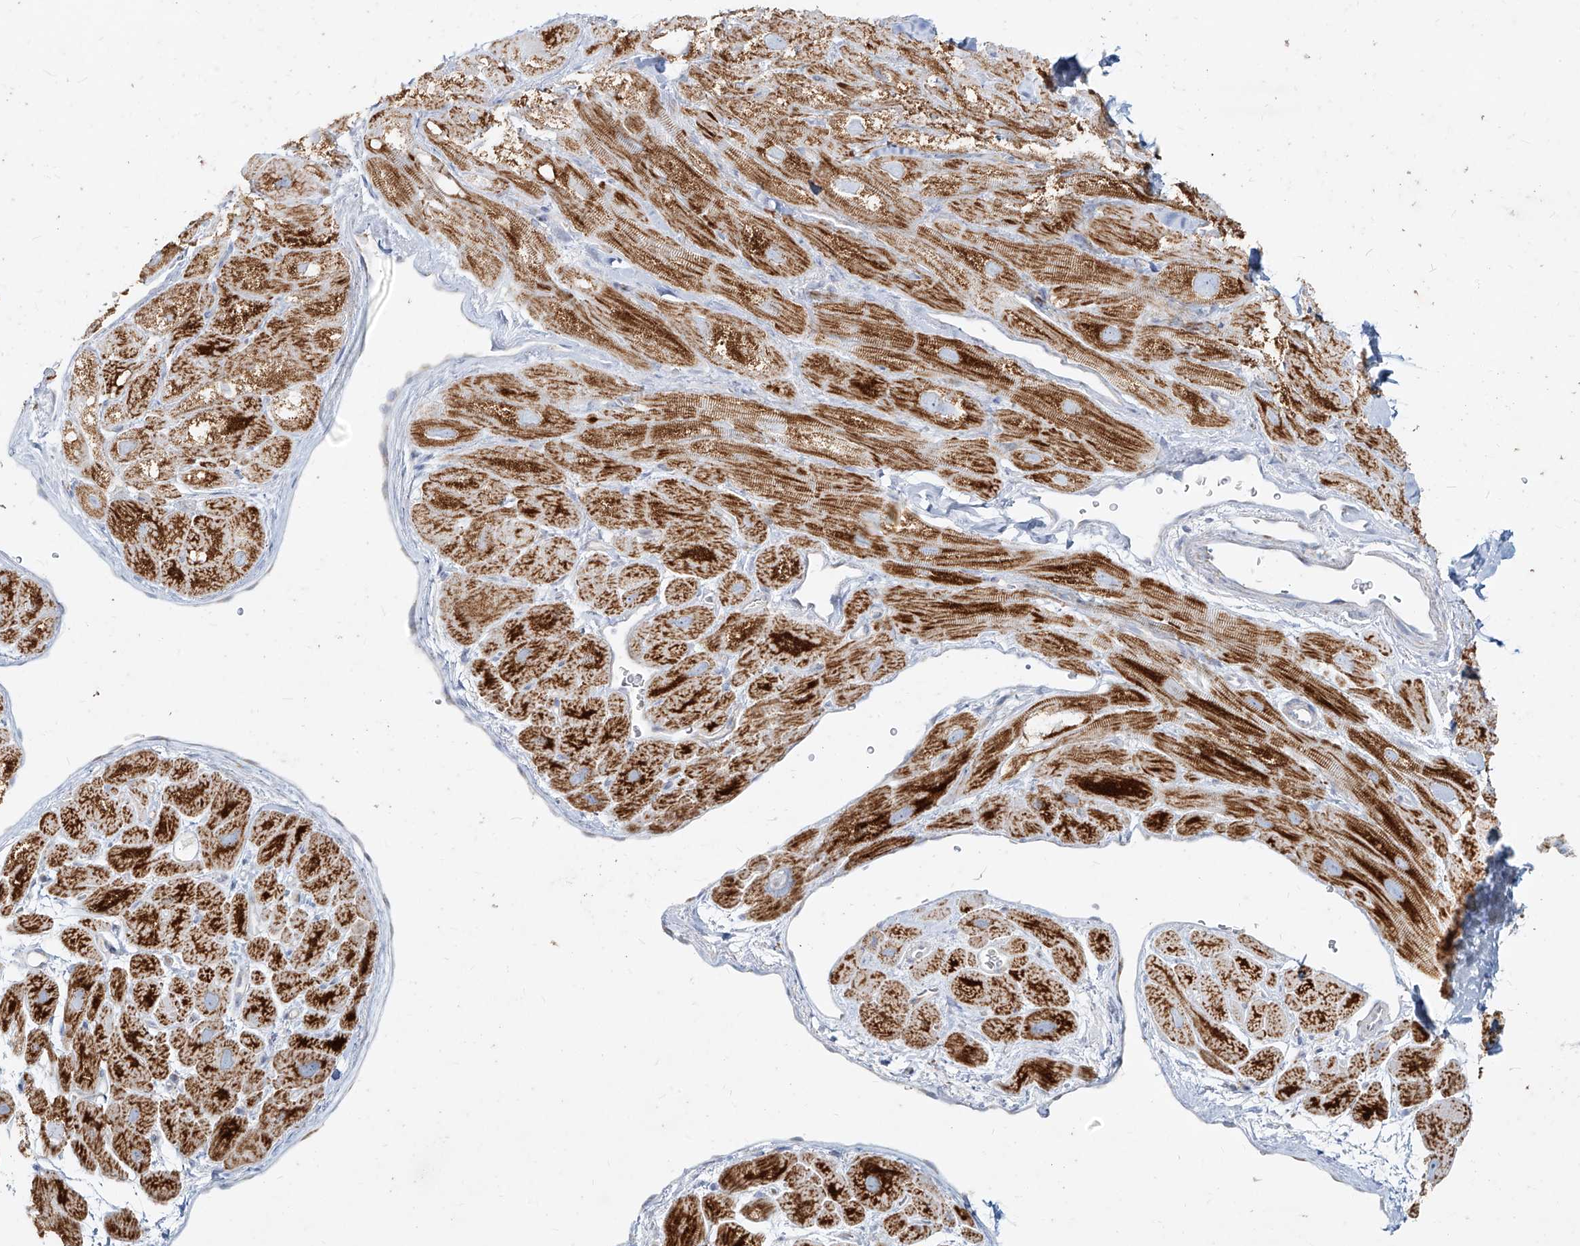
{"staining": {"intensity": "strong", "quantity": "25%-75%", "location": "cytoplasmic/membranous"}, "tissue": "heart muscle", "cell_type": "Cardiomyocytes", "image_type": "normal", "snomed": [{"axis": "morphology", "description": "Normal tissue, NOS"}, {"axis": "topography", "description": "Heart"}], "caption": "IHC staining of unremarkable heart muscle, which demonstrates high levels of strong cytoplasmic/membranous staining in about 25%-75% of cardiomyocytes indicating strong cytoplasmic/membranous protein positivity. The staining was performed using DAB (brown) for protein detection and nuclei were counterstained in hematoxylin (blue).", "gene": "MTX2", "patient": {"sex": "male", "age": 49}}